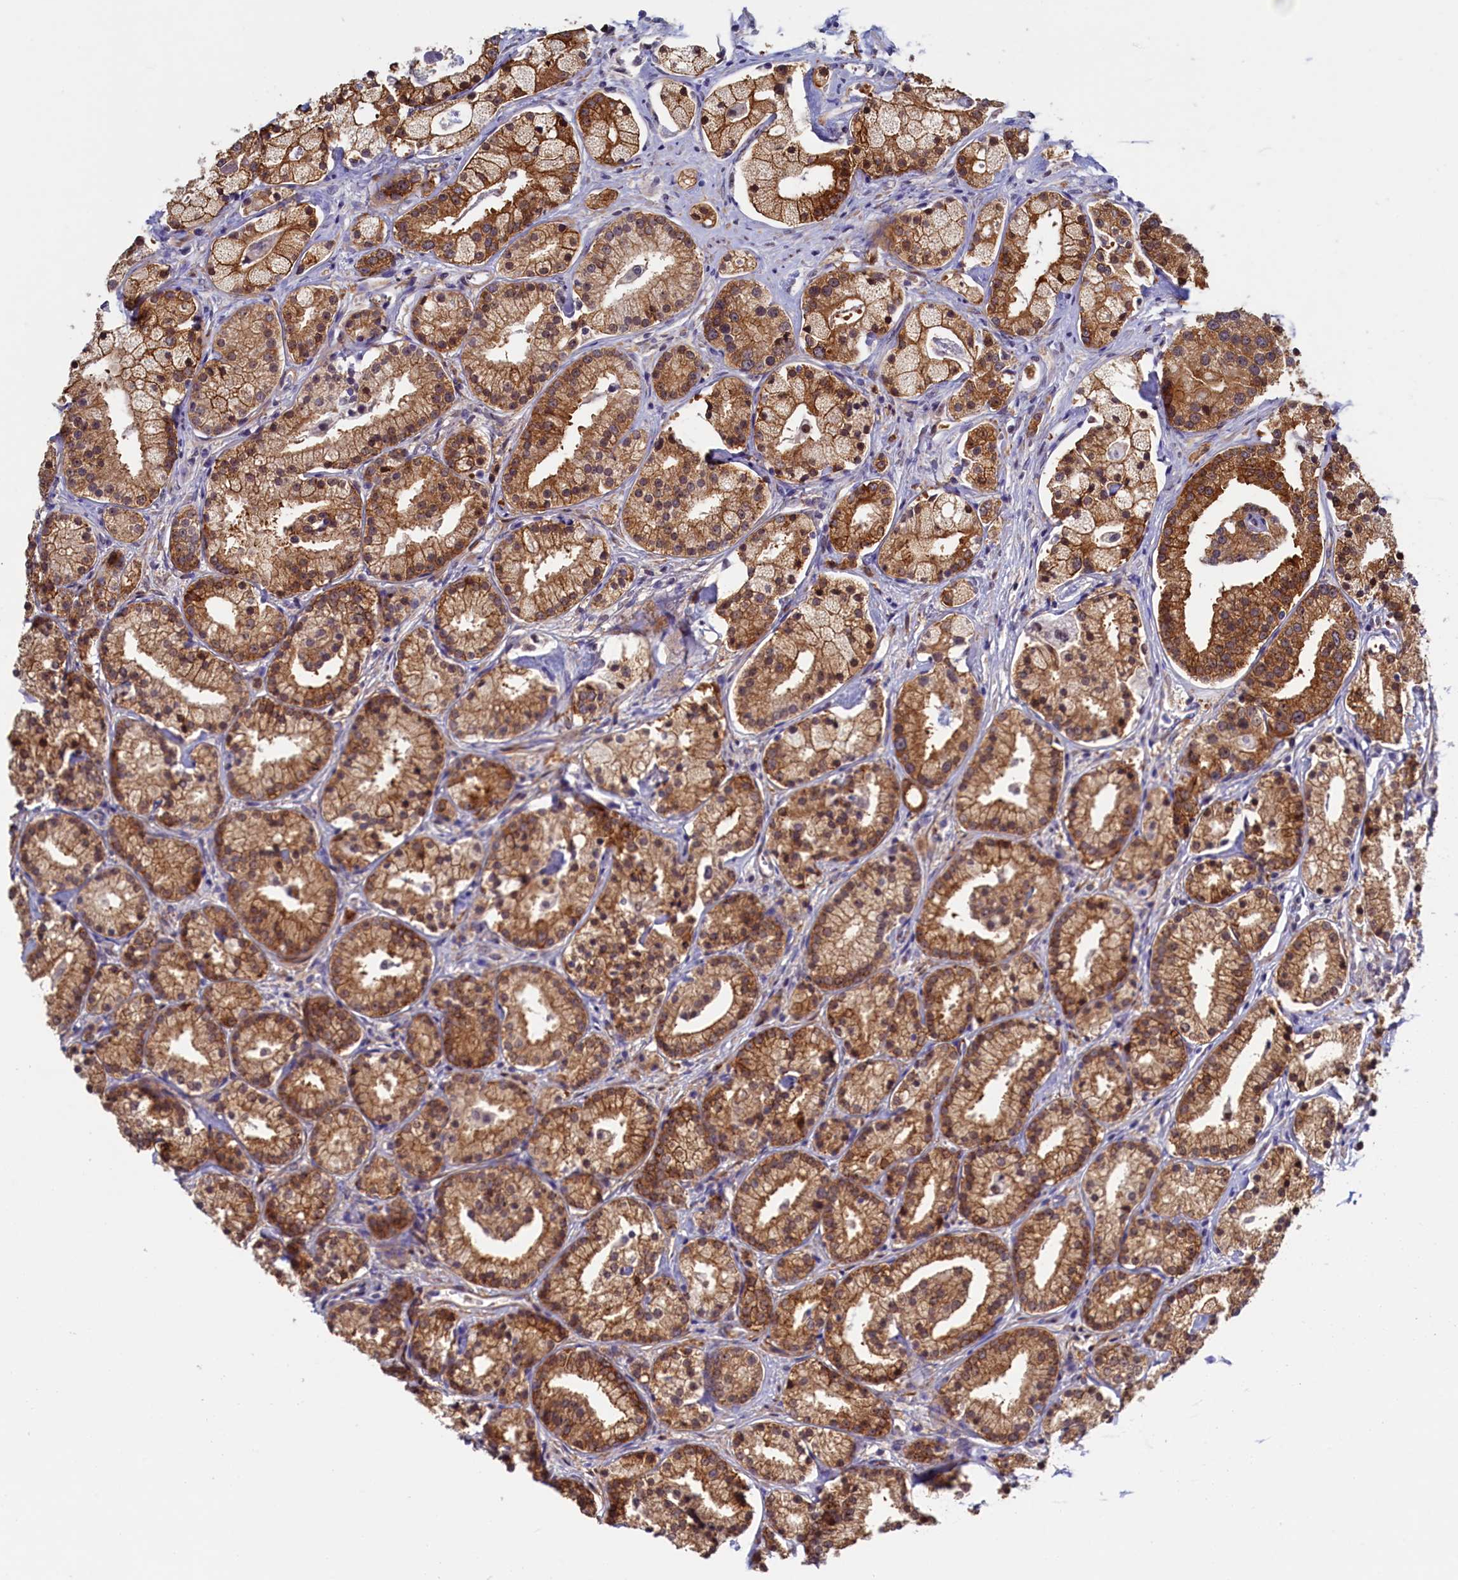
{"staining": {"intensity": "strong", "quantity": ">75%", "location": "cytoplasmic/membranous"}, "tissue": "prostate cancer", "cell_type": "Tumor cells", "image_type": "cancer", "snomed": [{"axis": "morphology", "description": "Adenocarcinoma, High grade"}, {"axis": "topography", "description": "Prostate"}], "caption": "High-magnification brightfield microscopy of prostate adenocarcinoma (high-grade) stained with DAB (brown) and counterstained with hematoxylin (blue). tumor cells exhibit strong cytoplasmic/membranous staining is seen in approximately>75% of cells.", "gene": "PACSIN3", "patient": {"sex": "male", "age": 69}}